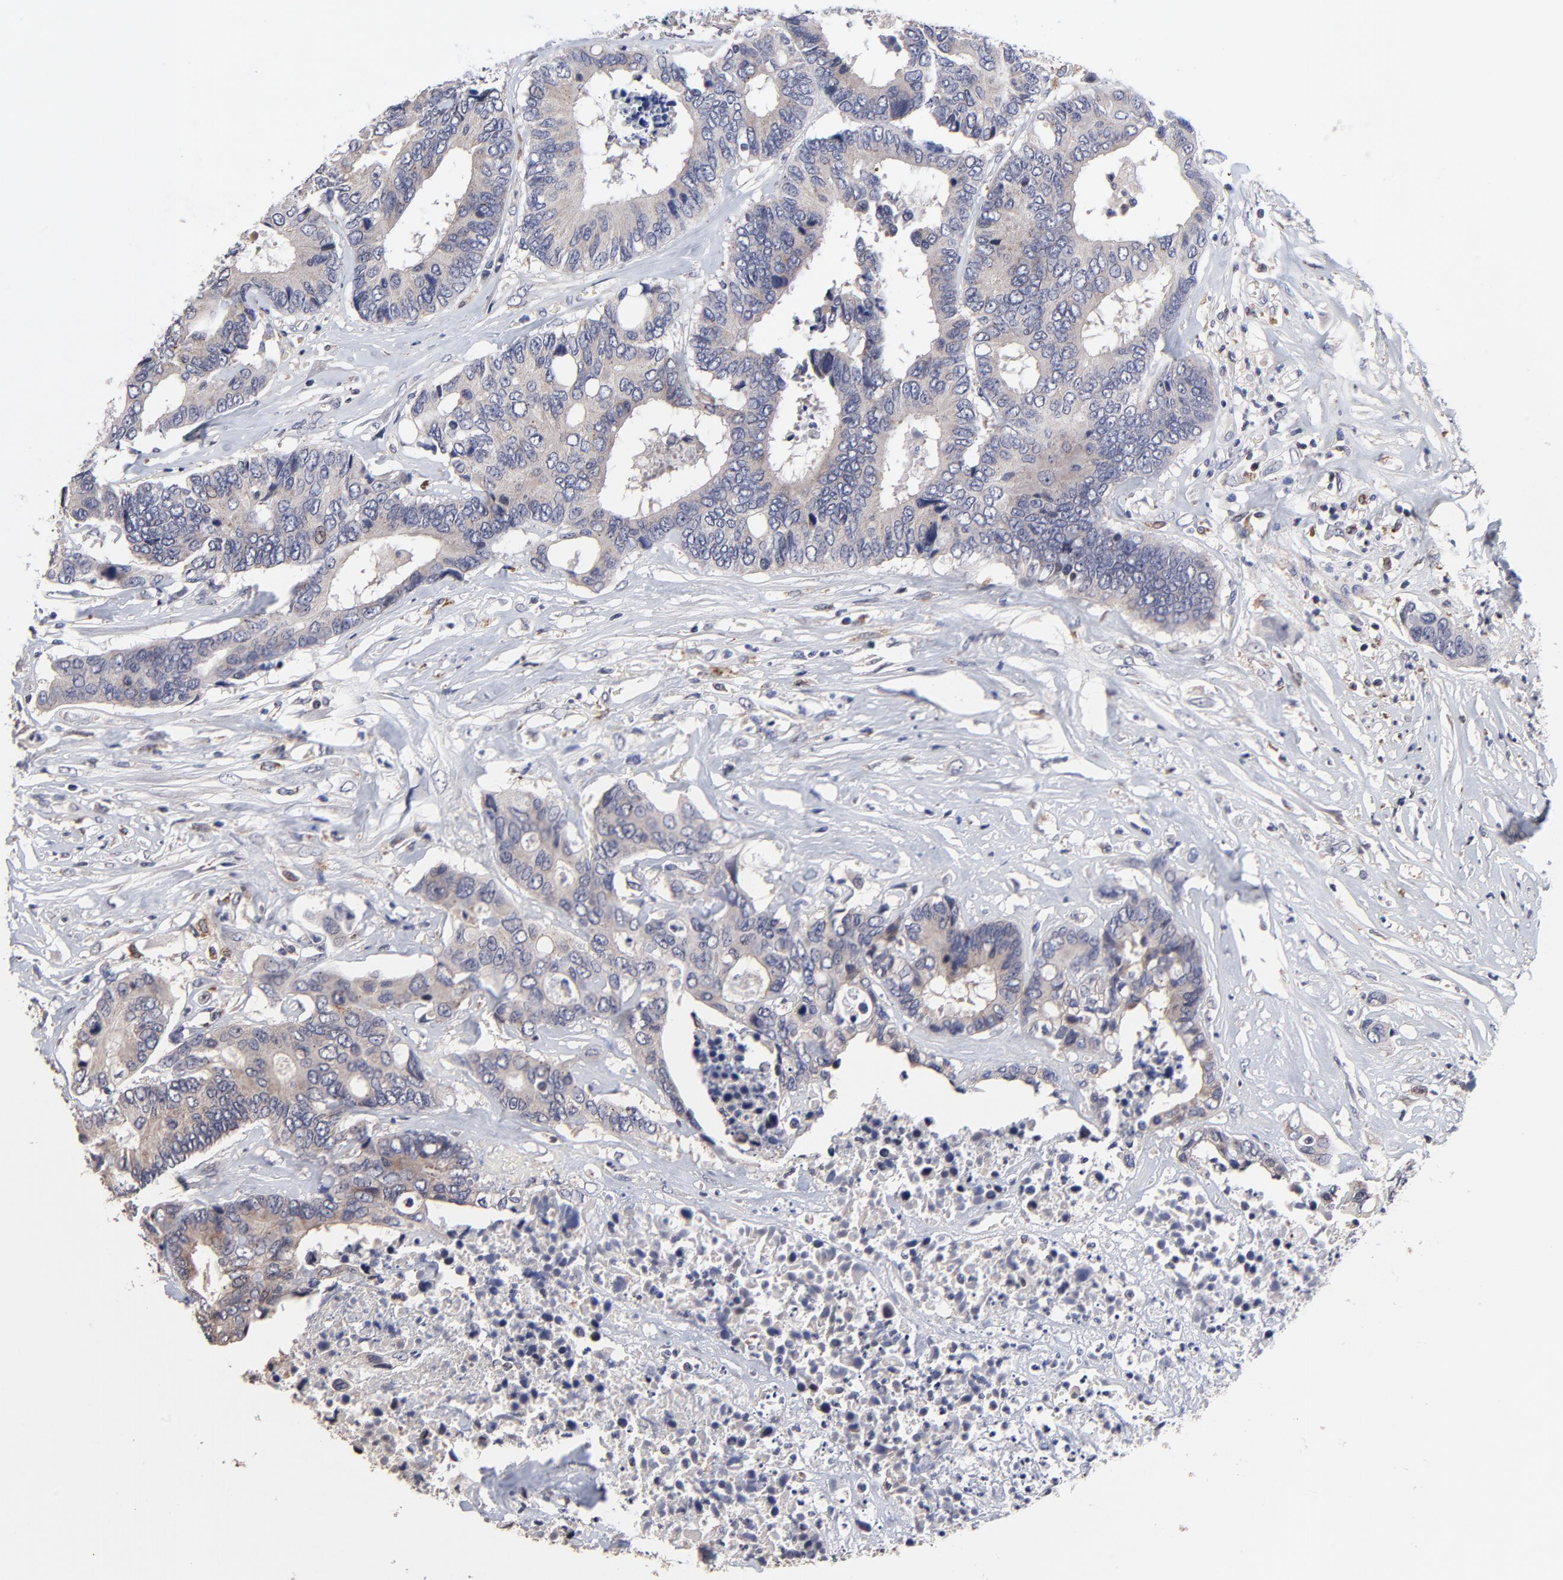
{"staining": {"intensity": "weak", "quantity": "<25%", "location": "cytoplasmic/membranous"}, "tissue": "colorectal cancer", "cell_type": "Tumor cells", "image_type": "cancer", "snomed": [{"axis": "morphology", "description": "Adenocarcinoma, NOS"}, {"axis": "topography", "description": "Rectum"}], "caption": "Colorectal adenocarcinoma stained for a protein using IHC exhibits no staining tumor cells.", "gene": "PDE4B", "patient": {"sex": "male", "age": 55}}